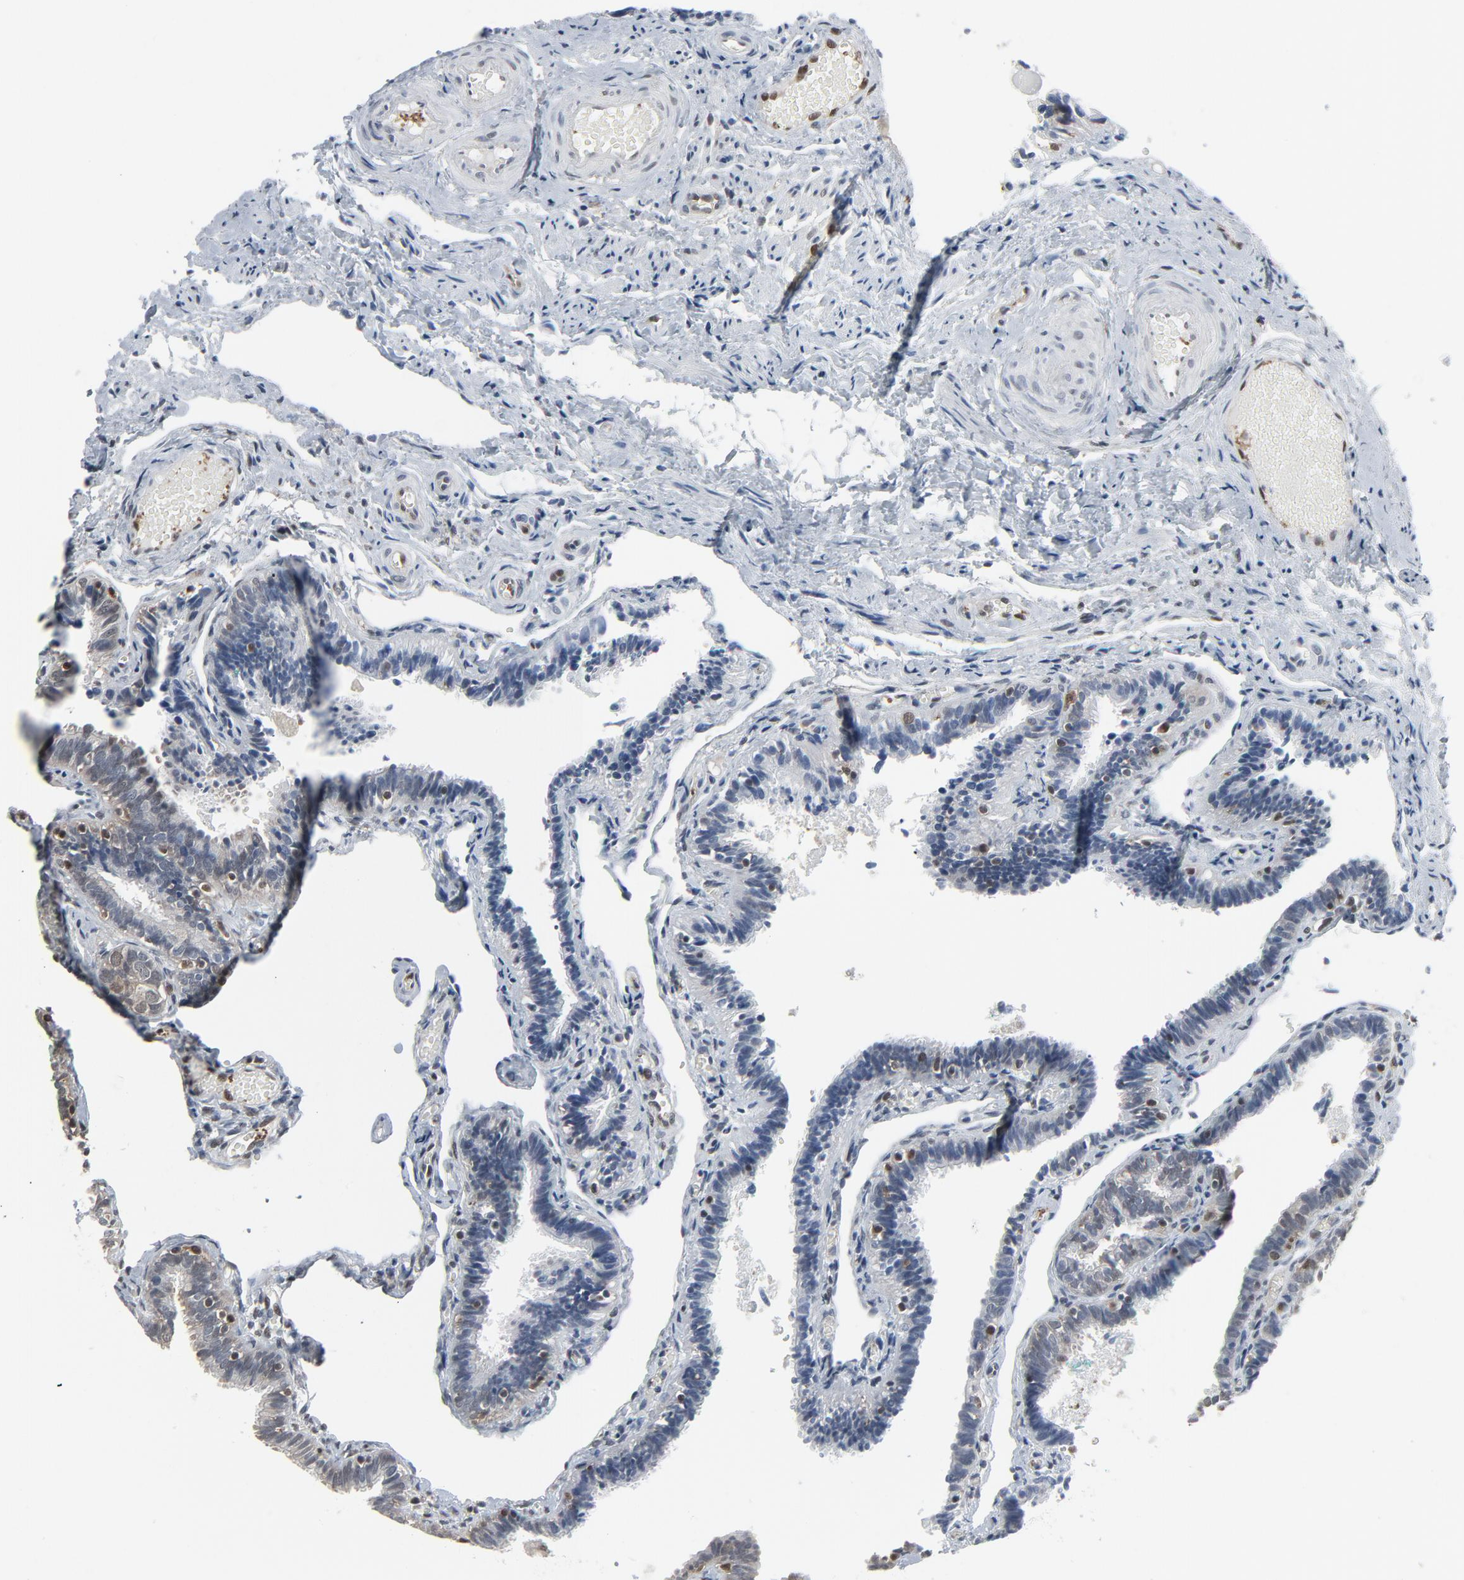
{"staining": {"intensity": "moderate", "quantity": "25%-75%", "location": "cytoplasmic/membranous"}, "tissue": "fallopian tube", "cell_type": "Glandular cells", "image_type": "normal", "snomed": [{"axis": "morphology", "description": "Normal tissue, NOS"}, {"axis": "topography", "description": "Fallopian tube"}], "caption": "High-magnification brightfield microscopy of unremarkable fallopian tube stained with DAB (brown) and counterstained with hematoxylin (blue). glandular cells exhibit moderate cytoplasmic/membranous staining is appreciated in about25%-75% of cells. (DAB (3,3'-diaminobenzidine) IHC, brown staining for protein, blue staining for nuclei).", "gene": "STAT5A", "patient": {"sex": "female", "age": 46}}